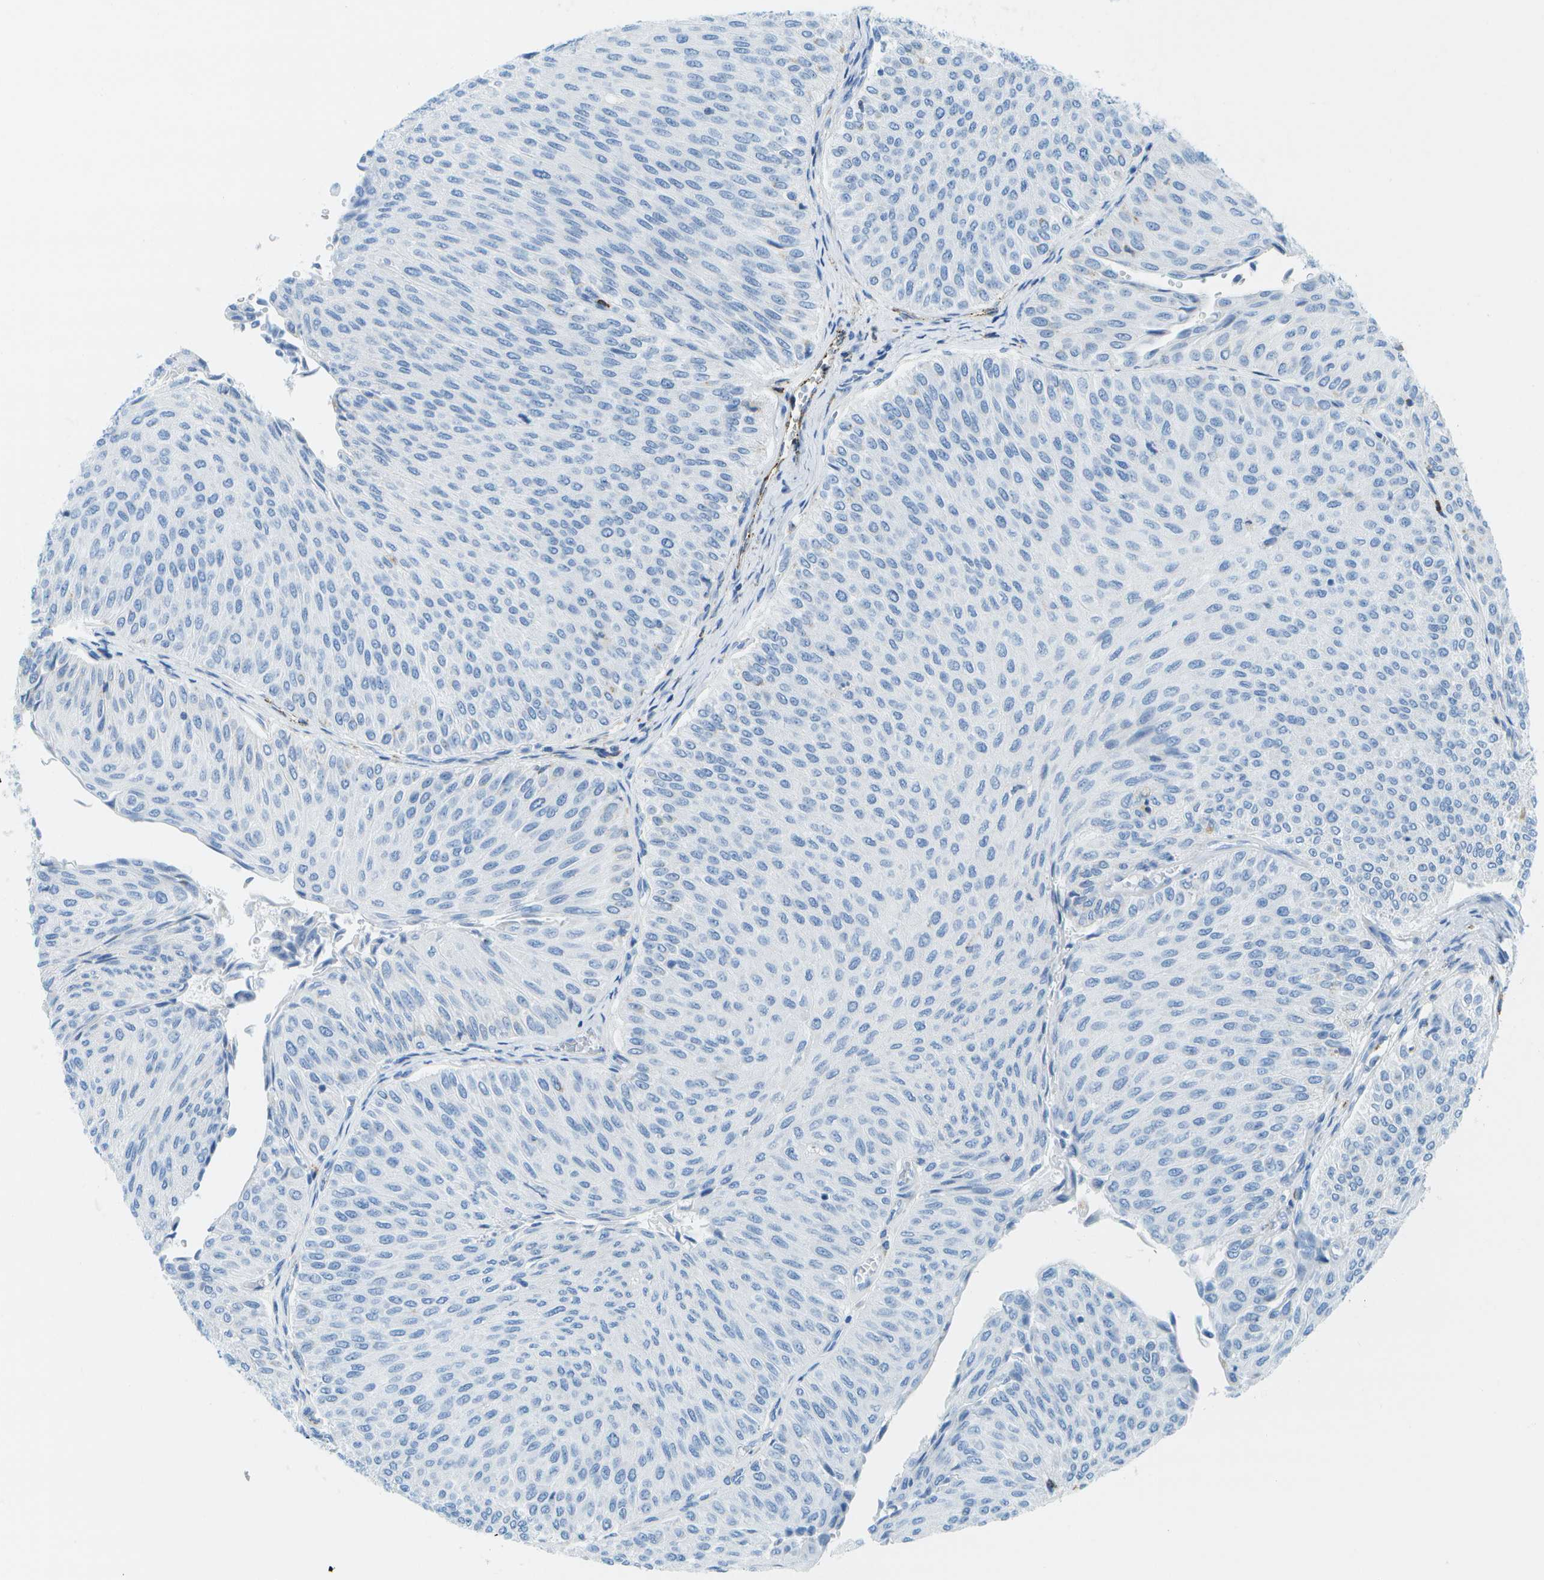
{"staining": {"intensity": "negative", "quantity": "none", "location": "none"}, "tissue": "urothelial cancer", "cell_type": "Tumor cells", "image_type": "cancer", "snomed": [{"axis": "morphology", "description": "Urothelial carcinoma, Low grade"}, {"axis": "topography", "description": "Urinary bladder"}], "caption": "The IHC photomicrograph has no significant positivity in tumor cells of urothelial carcinoma (low-grade) tissue.", "gene": "PRCP", "patient": {"sex": "male", "age": 78}}